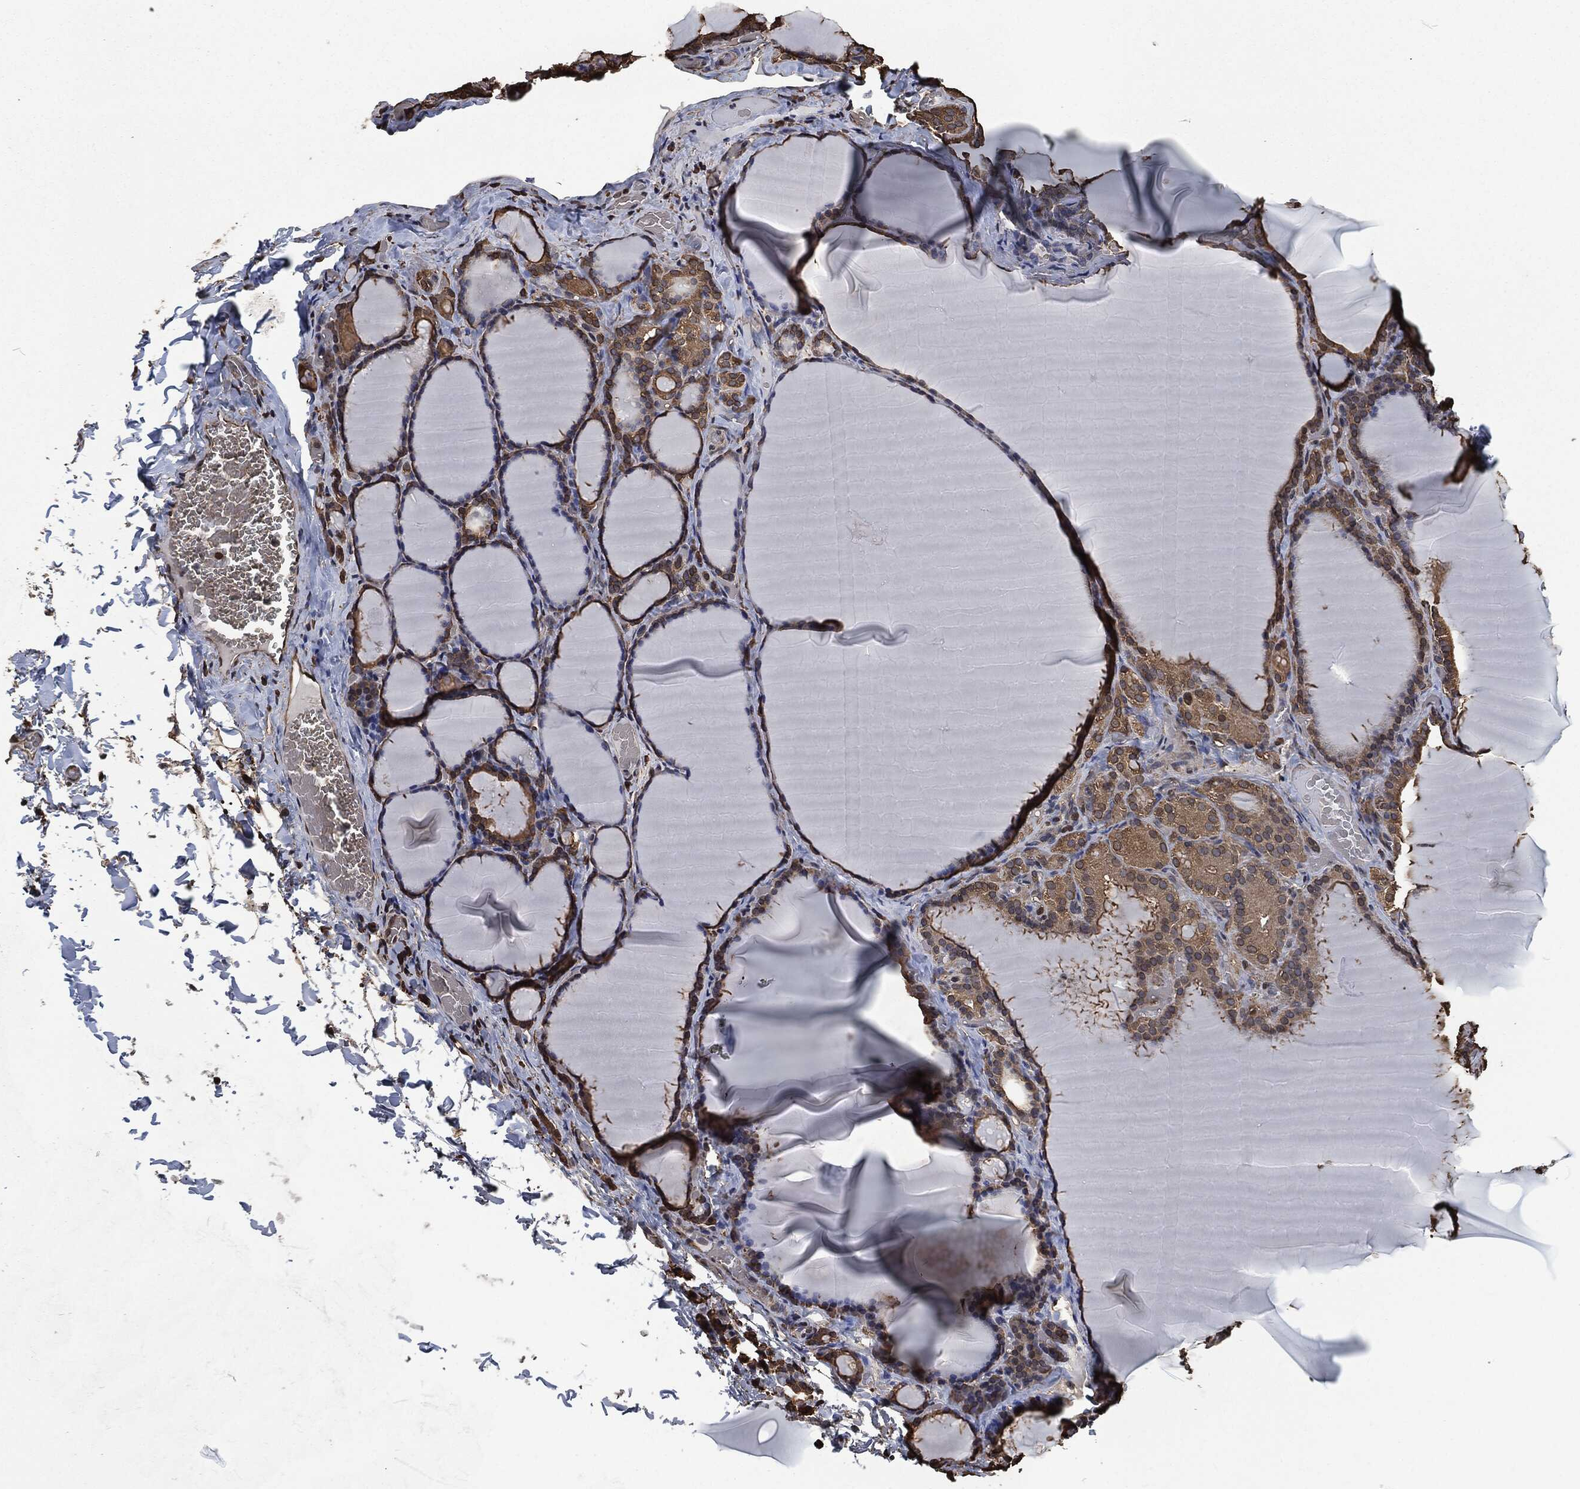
{"staining": {"intensity": "moderate", "quantity": "25%-75%", "location": "cytoplasmic/membranous"}, "tissue": "thyroid gland", "cell_type": "Glandular cells", "image_type": "normal", "snomed": [{"axis": "morphology", "description": "Normal tissue, NOS"}, {"axis": "morphology", "description": "Hyperplasia, NOS"}, {"axis": "topography", "description": "Thyroid gland"}], "caption": "An immunohistochemistry image of unremarkable tissue is shown. Protein staining in brown labels moderate cytoplasmic/membranous positivity in thyroid gland within glandular cells. The protein is shown in brown color, while the nuclei are stained blue.", "gene": "PRDX4", "patient": {"sex": "female", "age": 27}}